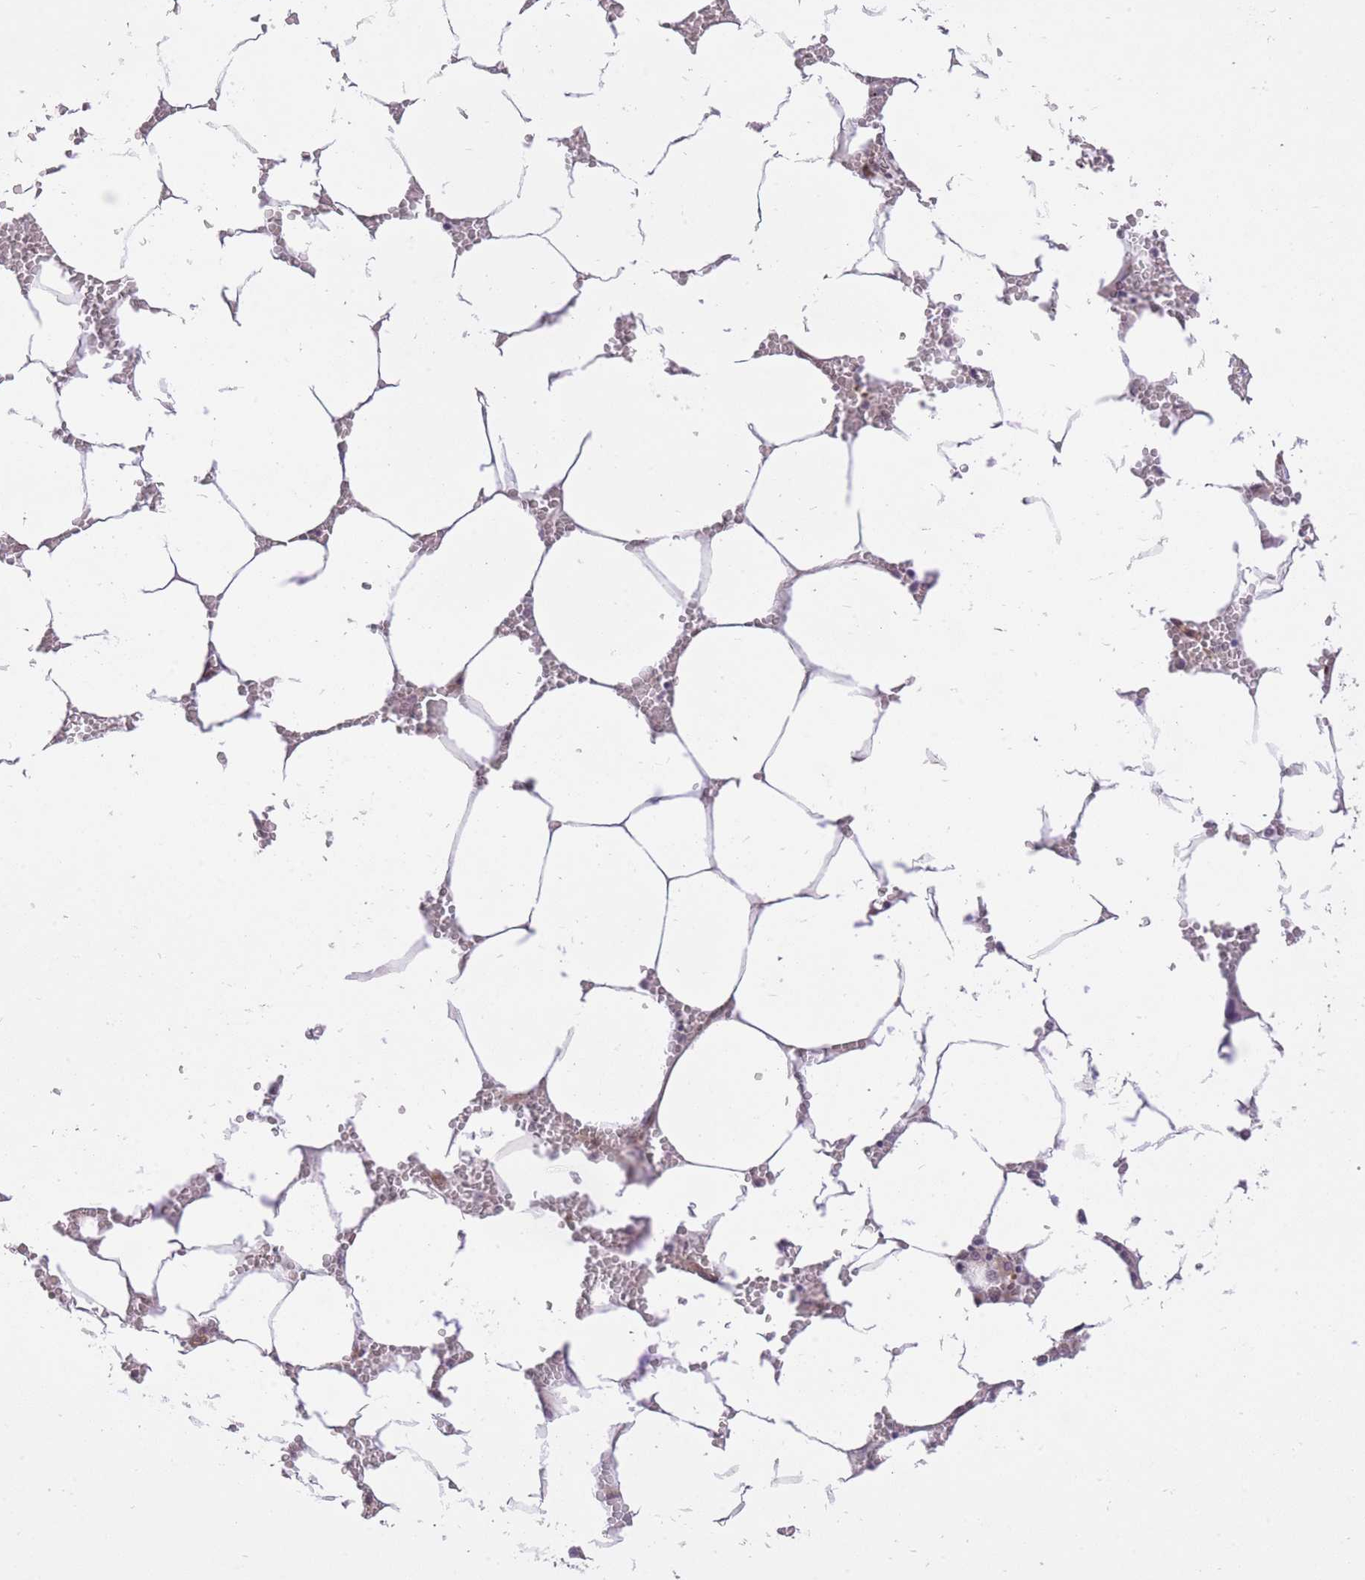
{"staining": {"intensity": "negative", "quantity": "none", "location": "none"}, "tissue": "bone marrow", "cell_type": "Hematopoietic cells", "image_type": "normal", "snomed": [{"axis": "morphology", "description": "Normal tissue, NOS"}, {"axis": "topography", "description": "Bone marrow"}], "caption": "Bone marrow stained for a protein using IHC reveals no expression hematopoietic cells.", "gene": "ELOA2", "patient": {"sex": "male", "age": 70}}